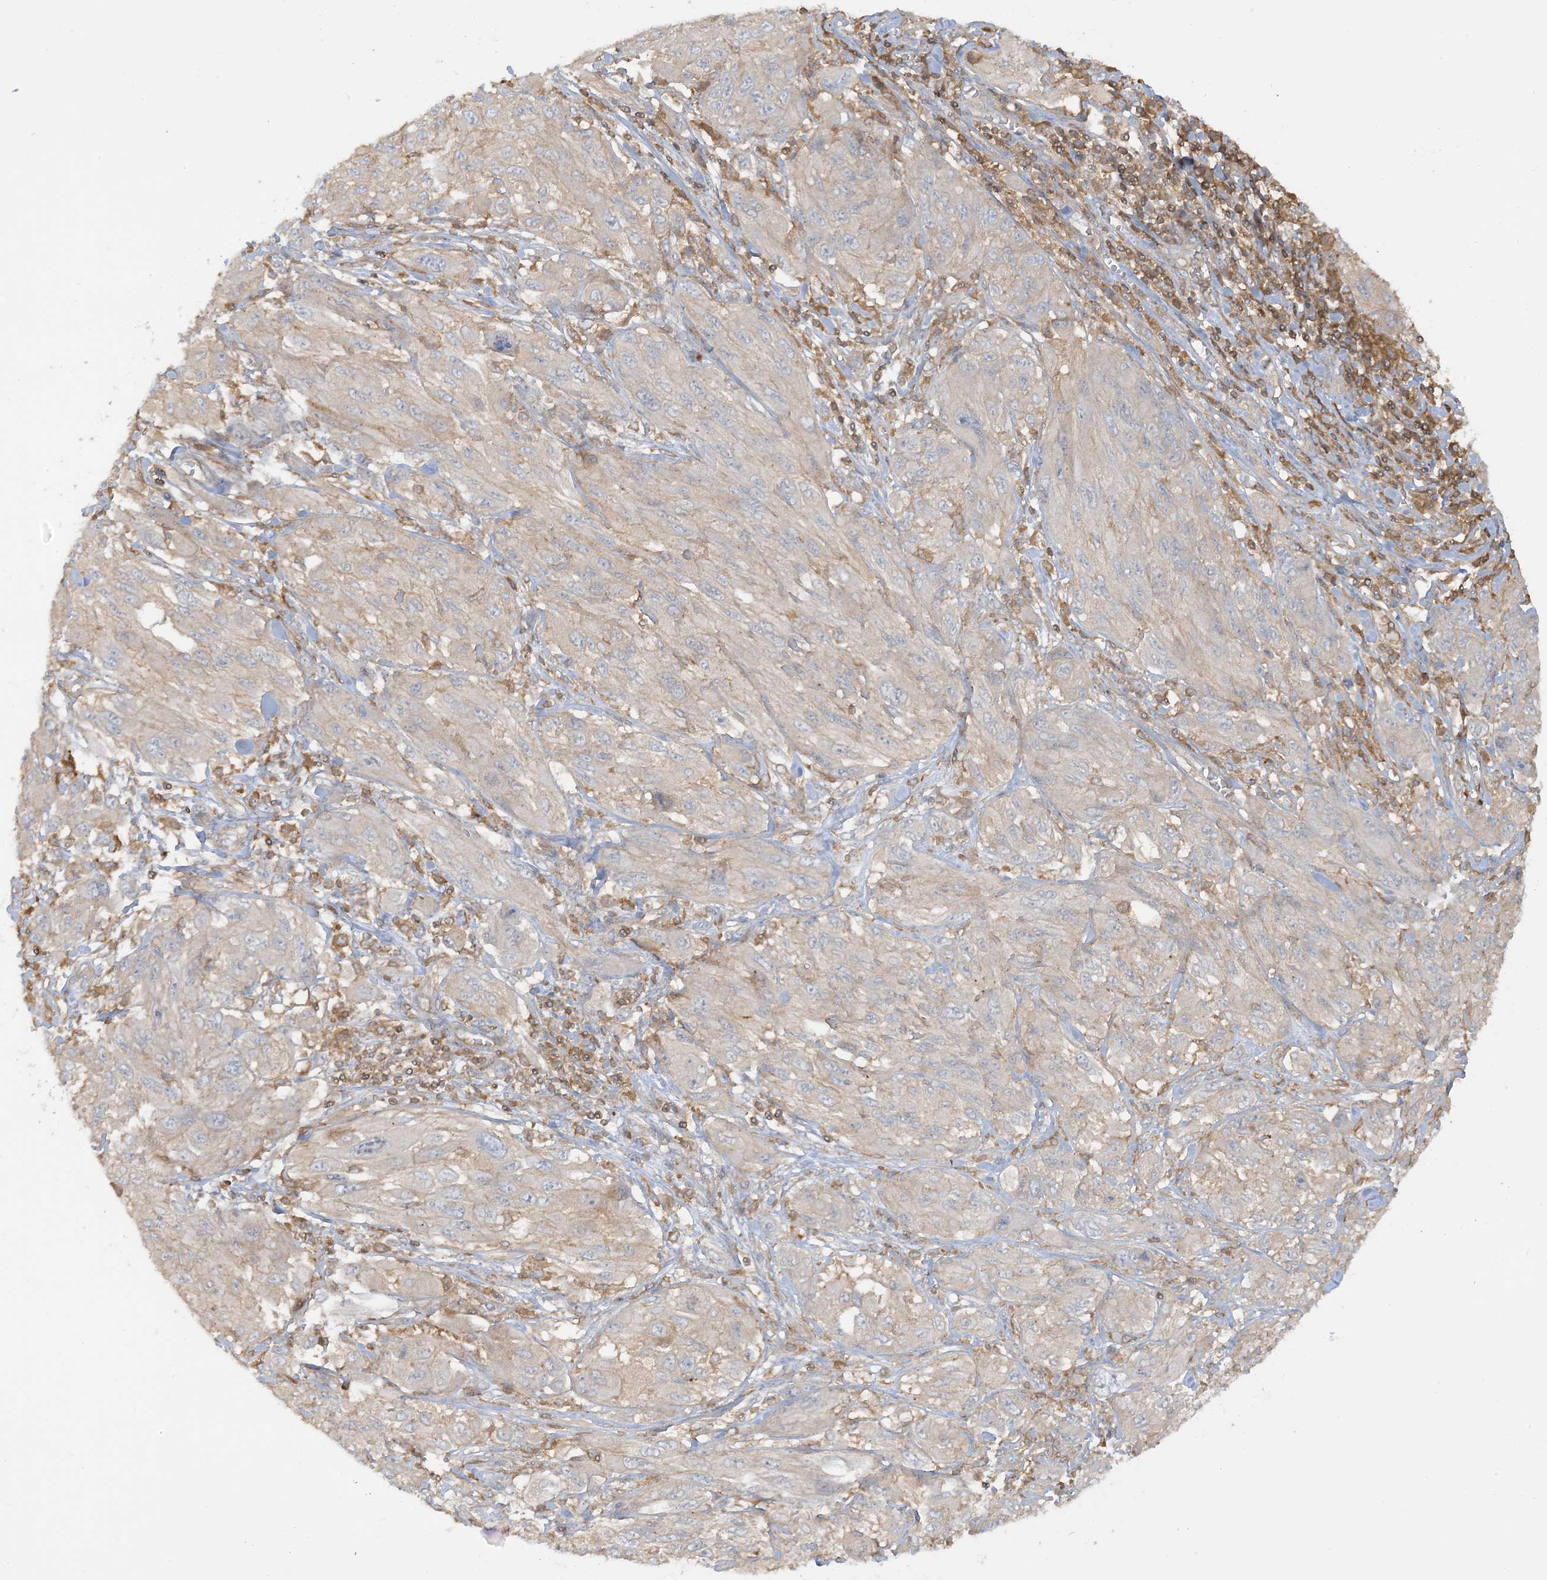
{"staining": {"intensity": "weak", "quantity": "<25%", "location": "cytoplasmic/membranous"}, "tissue": "melanoma", "cell_type": "Tumor cells", "image_type": "cancer", "snomed": [{"axis": "morphology", "description": "Malignant melanoma, NOS"}, {"axis": "topography", "description": "Skin"}], "caption": "Tumor cells are negative for brown protein staining in malignant melanoma. The staining was performed using DAB (3,3'-diaminobenzidine) to visualize the protein expression in brown, while the nuclei were stained in blue with hematoxylin (Magnification: 20x).", "gene": "CAPZB", "patient": {"sex": "female", "age": 91}}